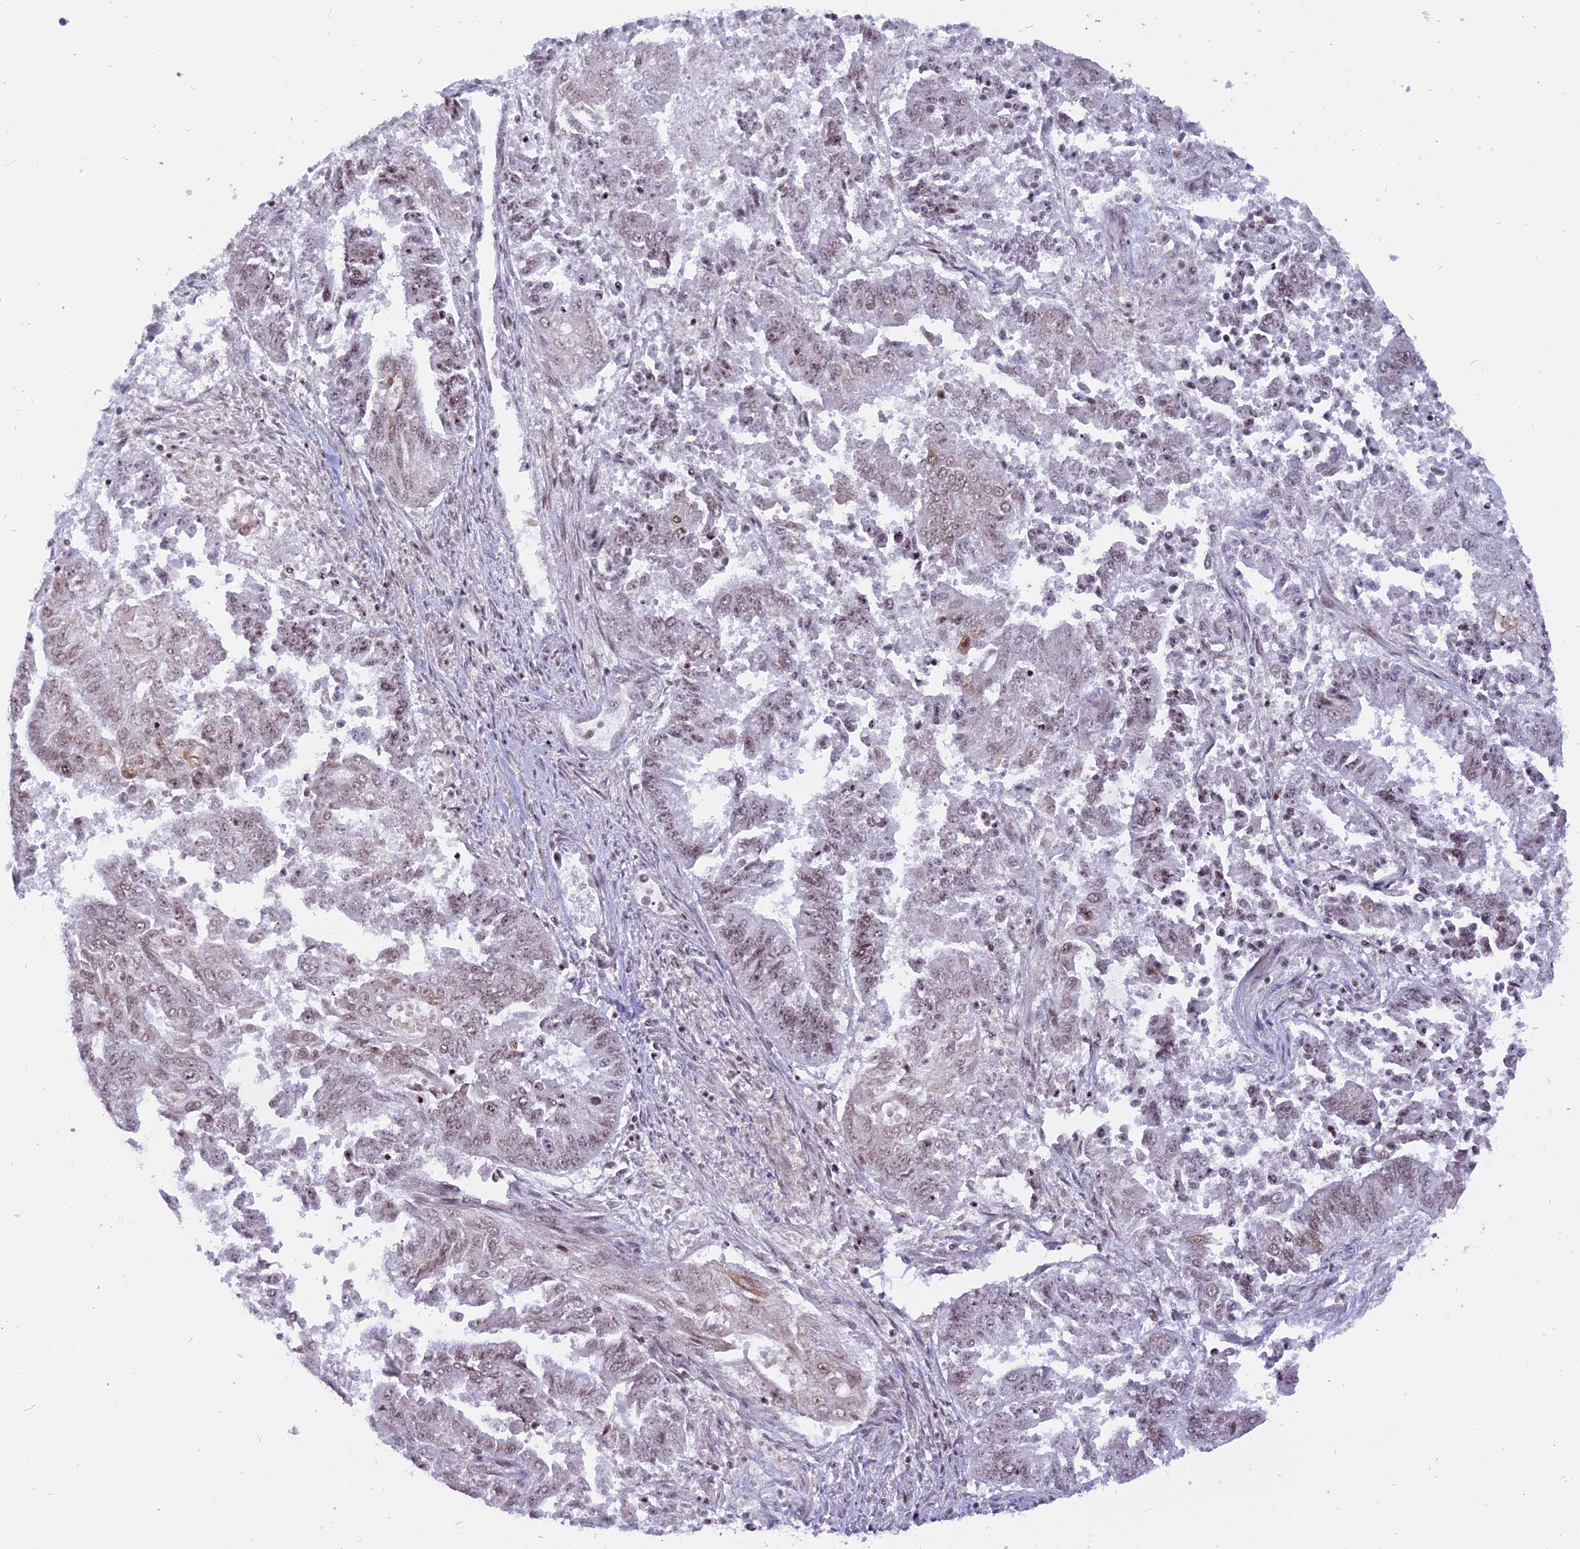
{"staining": {"intensity": "weak", "quantity": ">75%", "location": "nuclear"}, "tissue": "endometrial cancer", "cell_type": "Tumor cells", "image_type": "cancer", "snomed": [{"axis": "morphology", "description": "Adenocarcinoma, NOS"}, {"axis": "topography", "description": "Endometrium"}], "caption": "A brown stain highlights weak nuclear expression of a protein in endometrial cancer (adenocarcinoma) tumor cells.", "gene": "TADA3", "patient": {"sex": "female", "age": 73}}